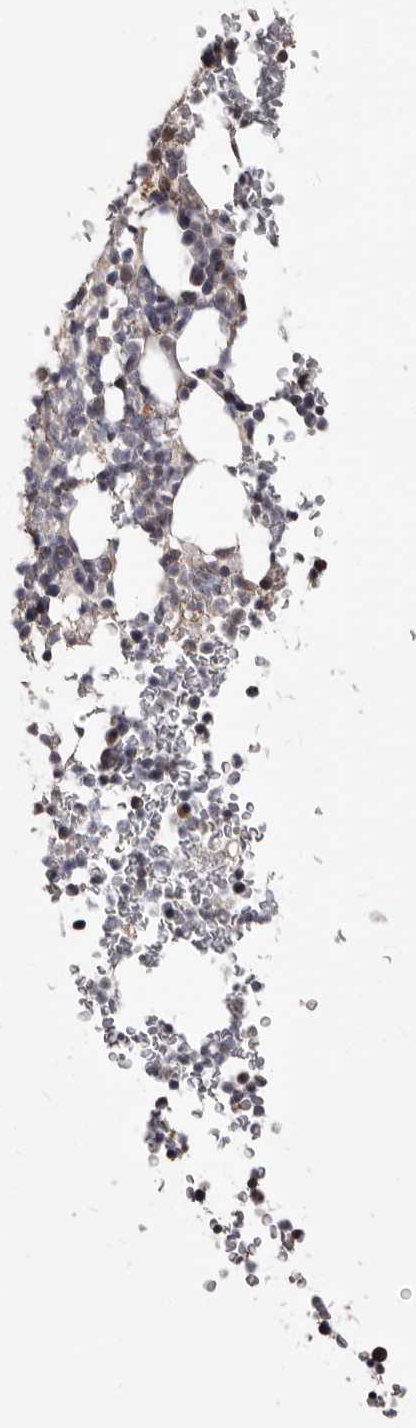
{"staining": {"intensity": "negative", "quantity": "none", "location": "none"}, "tissue": "bone marrow", "cell_type": "Hematopoietic cells", "image_type": "normal", "snomed": [{"axis": "morphology", "description": "Normal tissue, NOS"}, {"axis": "topography", "description": "Bone marrow"}], "caption": "This photomicrograph is of benign bone marrow stained with IHC to label a protein in brown with the nuclei are counter-stained blue. There is no positivity in hematopoietic cells. The staining is performed using DAB brown chromogen with nuclei counter-stained in using hematoxylin.", "gene": "PTAFR", "patient": {"sex": "male", "age": 58}}